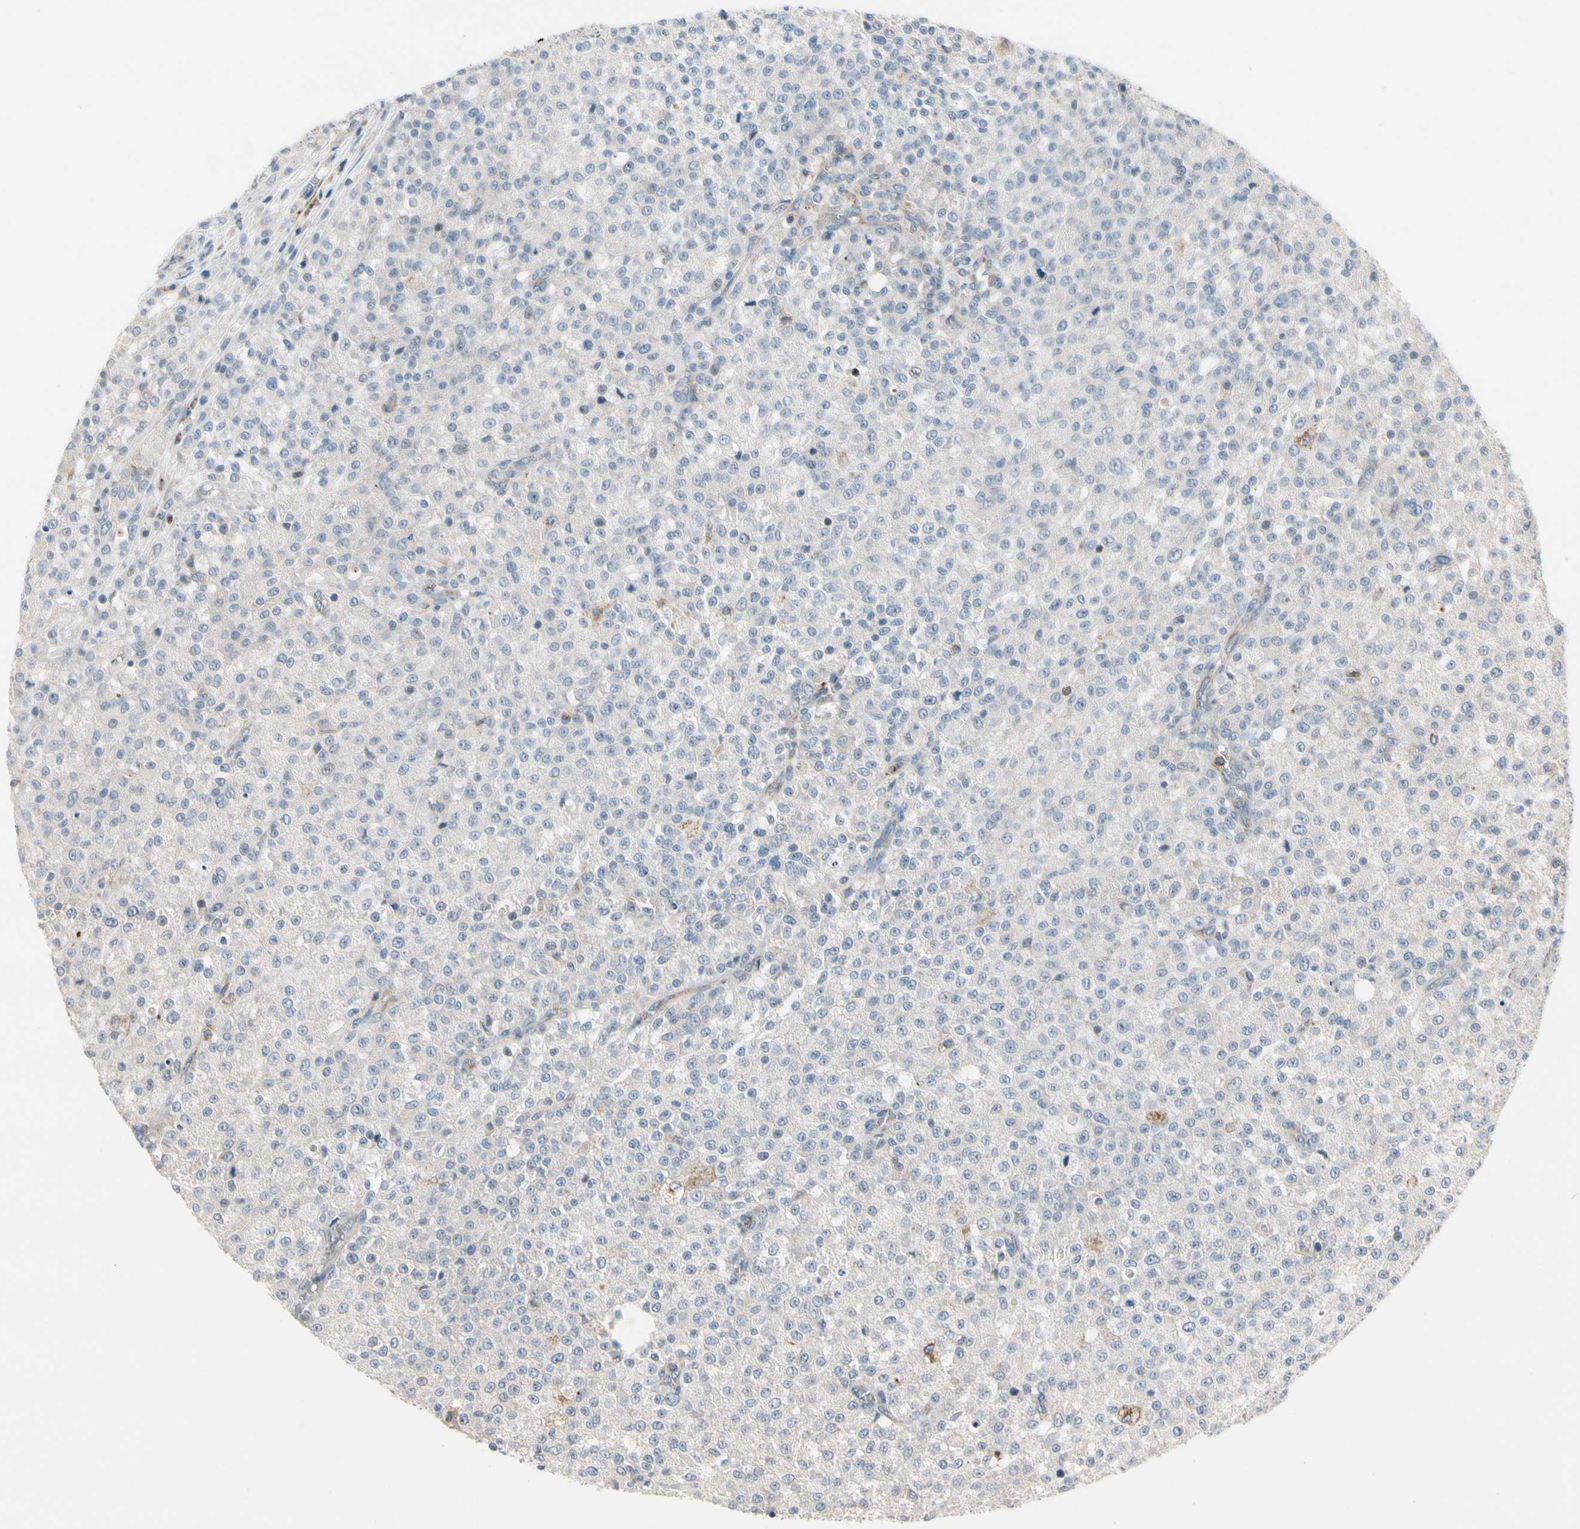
{"staining": {"intensity": "weak", "quantity": ">75%", "location": "cytoplasmic/membranous"}, "tissue": "testis cancer", "cell_type": "Tumor cells", "image_type": "cancer", "snomed": [{"axis": "morphology", "description": "Seminoma, NOS"}, {"axis": "topography", "description": "Testis"}], "caption": "Testis cancer (seminoma) tissue exhibits weak cytoplasmic/membranous expression in about >75% of tumor cells", "gene": "CPT1A", "patient": {"sex": "male", "age": 59}}